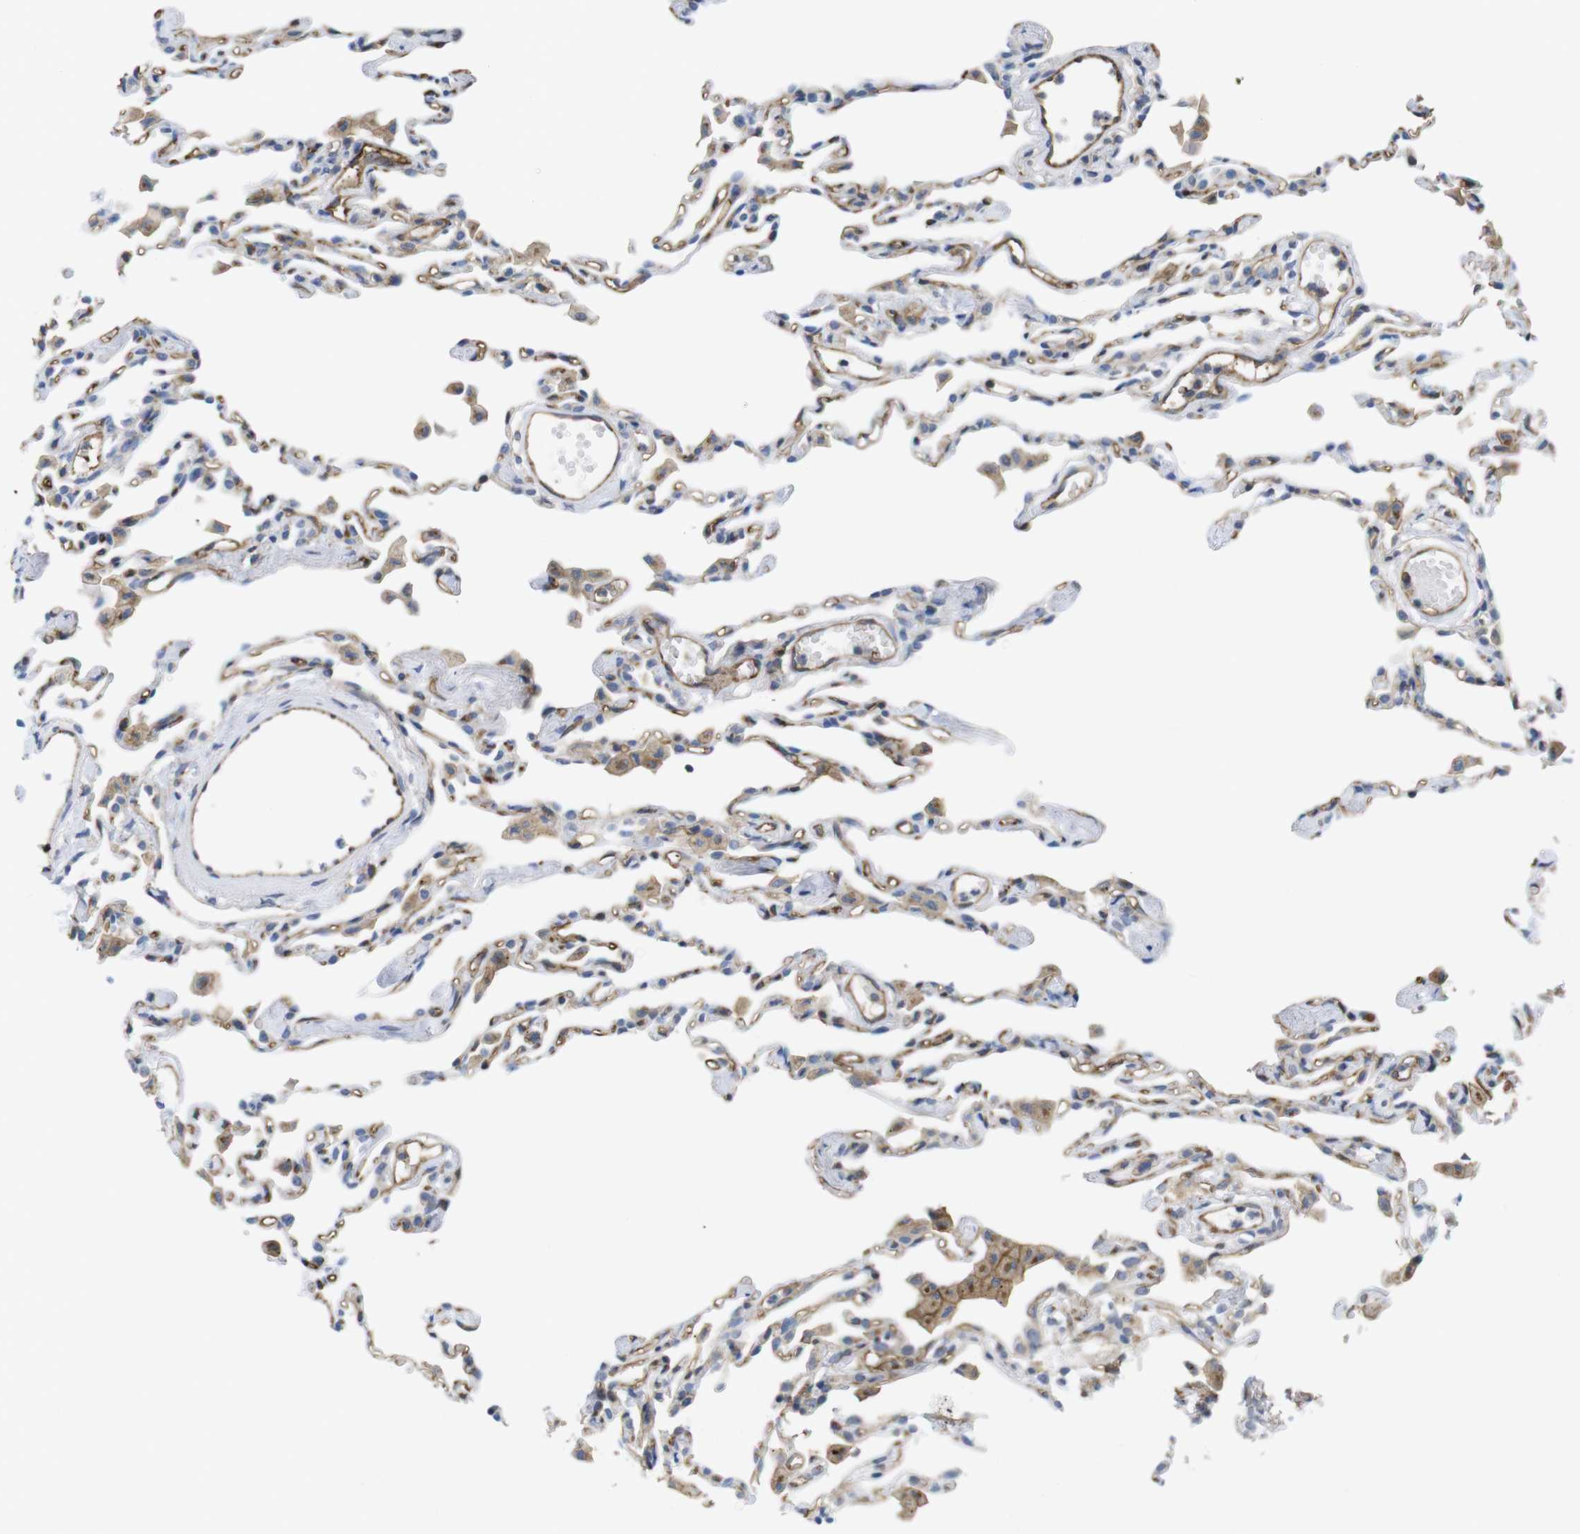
{"staining": {"intensity": "moderate", "quantity": "25%-75%", "location": "cytoplasmic/membranous"}, "tissue": "lung", "cell_type": "Alveolar cells", "image_type": "normal", "snomed": [{"axis": "morphology", "description": "Normal tissue, NOS"}, {"axis": "topography", "description": "Lung"}], "caption": "This micrograph reveals immunohistochemistry staining of normal lung, with medium moderate cytoplasmic/membranous staining in approximately 25%-75% of alveolar cells.", "gene": "CCR6", "patient": {"sex": "female", "age": 49}}